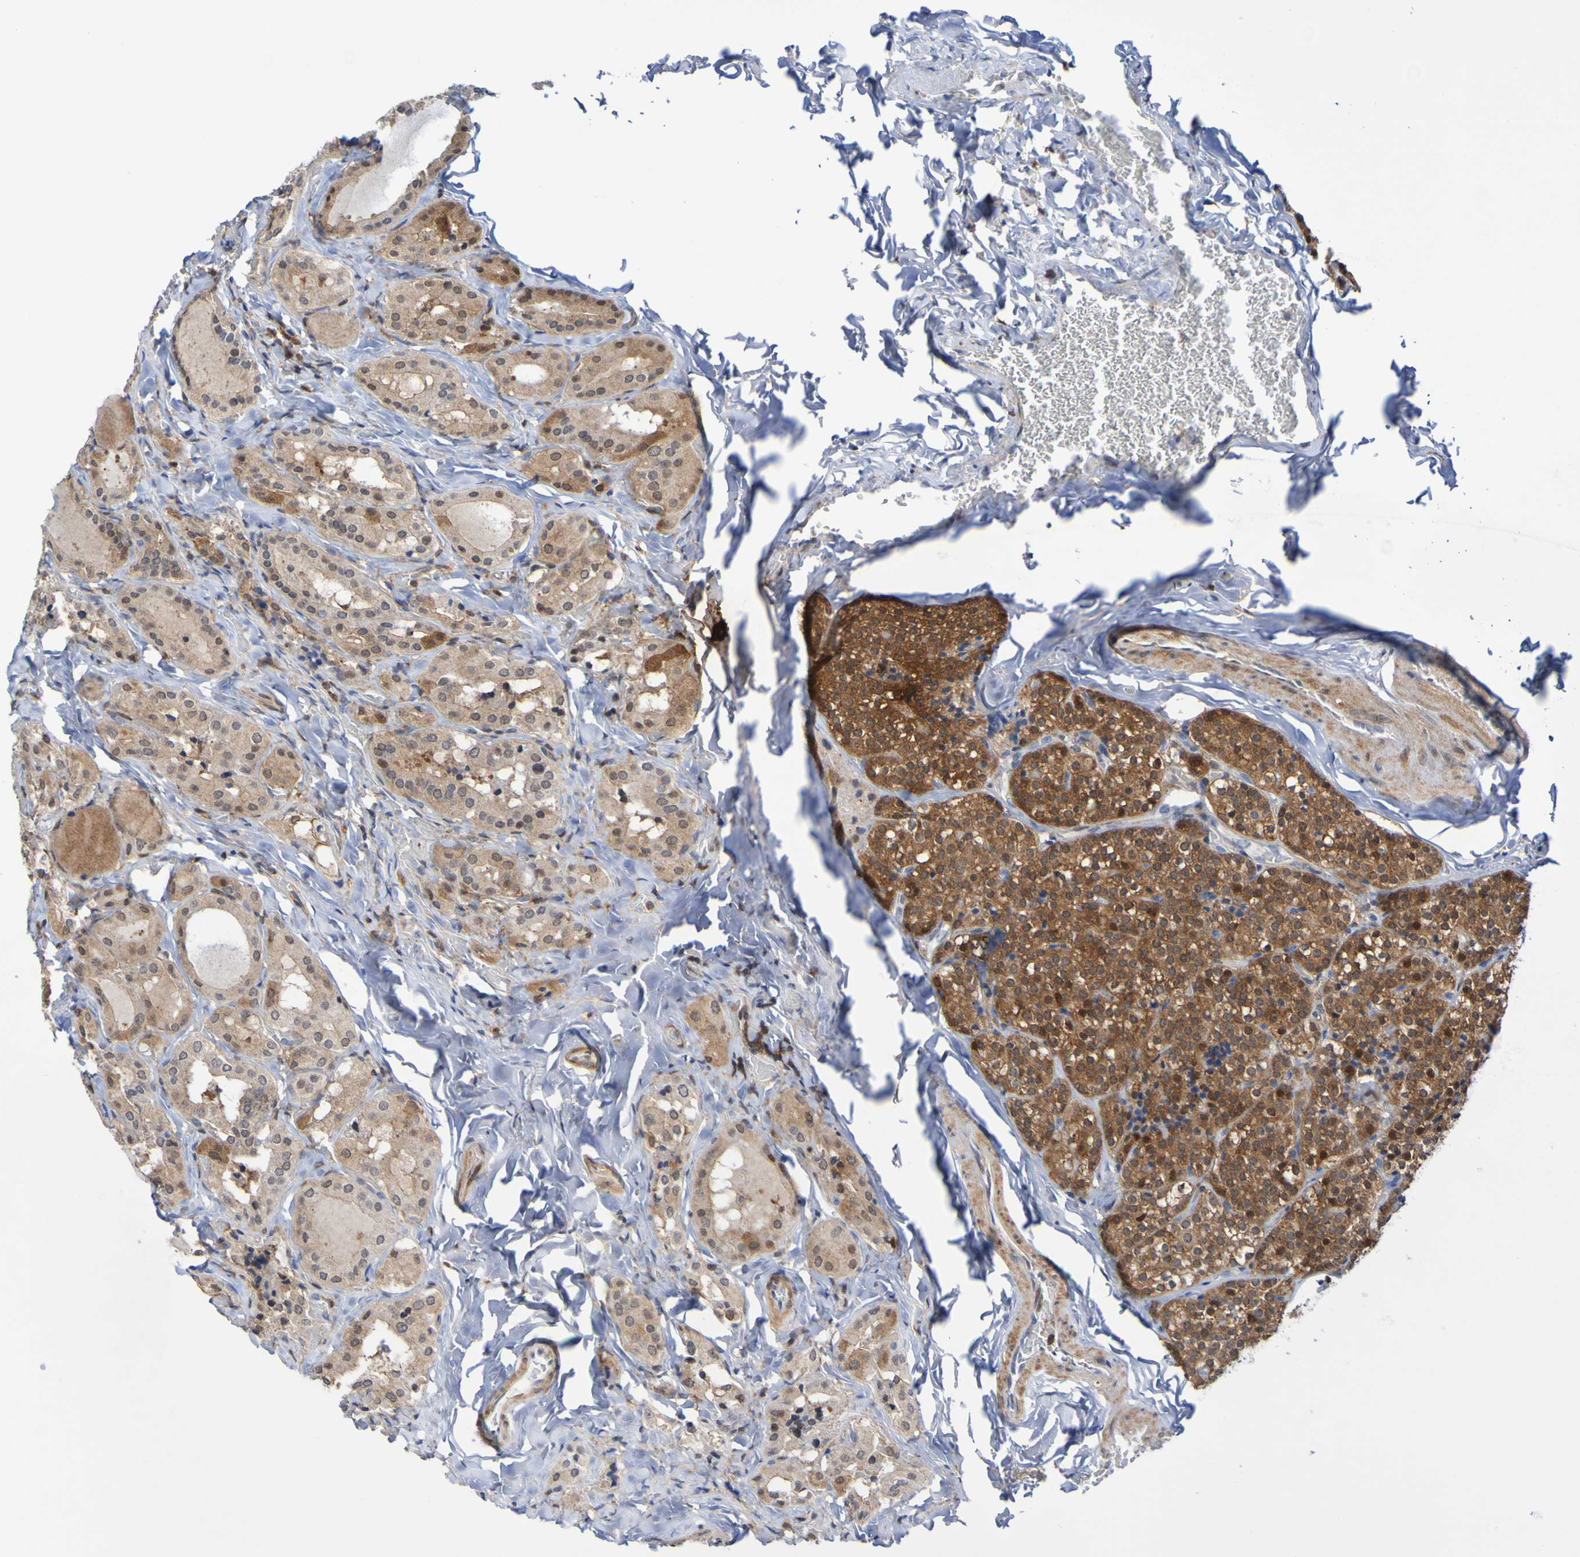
{"staining": {"intensity": "strong", "quantity": ">75%", "location": "cytoplasmic/membranous"}, "tissue": "parathyroid gland", "cell_type": "Glandular cells", "image_type": "normal", "snomed": [{"axis": "morphology", "description": "Normal tissue, NOS"}, {"axis": "morphology", "description": "Atrophy, NOS"}, {"axis": "topography", "description": "Parathyroid gland"}], "caption": "A high-resolution image shows immunohistochemistry staining of unremarkable parathyroid gland, which reveals strong cytoplasmic/membranous staining in approximately >75% of glandular cells. The staining is performed using DAB brown chromogen to label protein expression. The nuclei are counter-stained blue using hematoxylin.", "gene": "ATIC", "patient": {"sex": "female", "age": 54}}